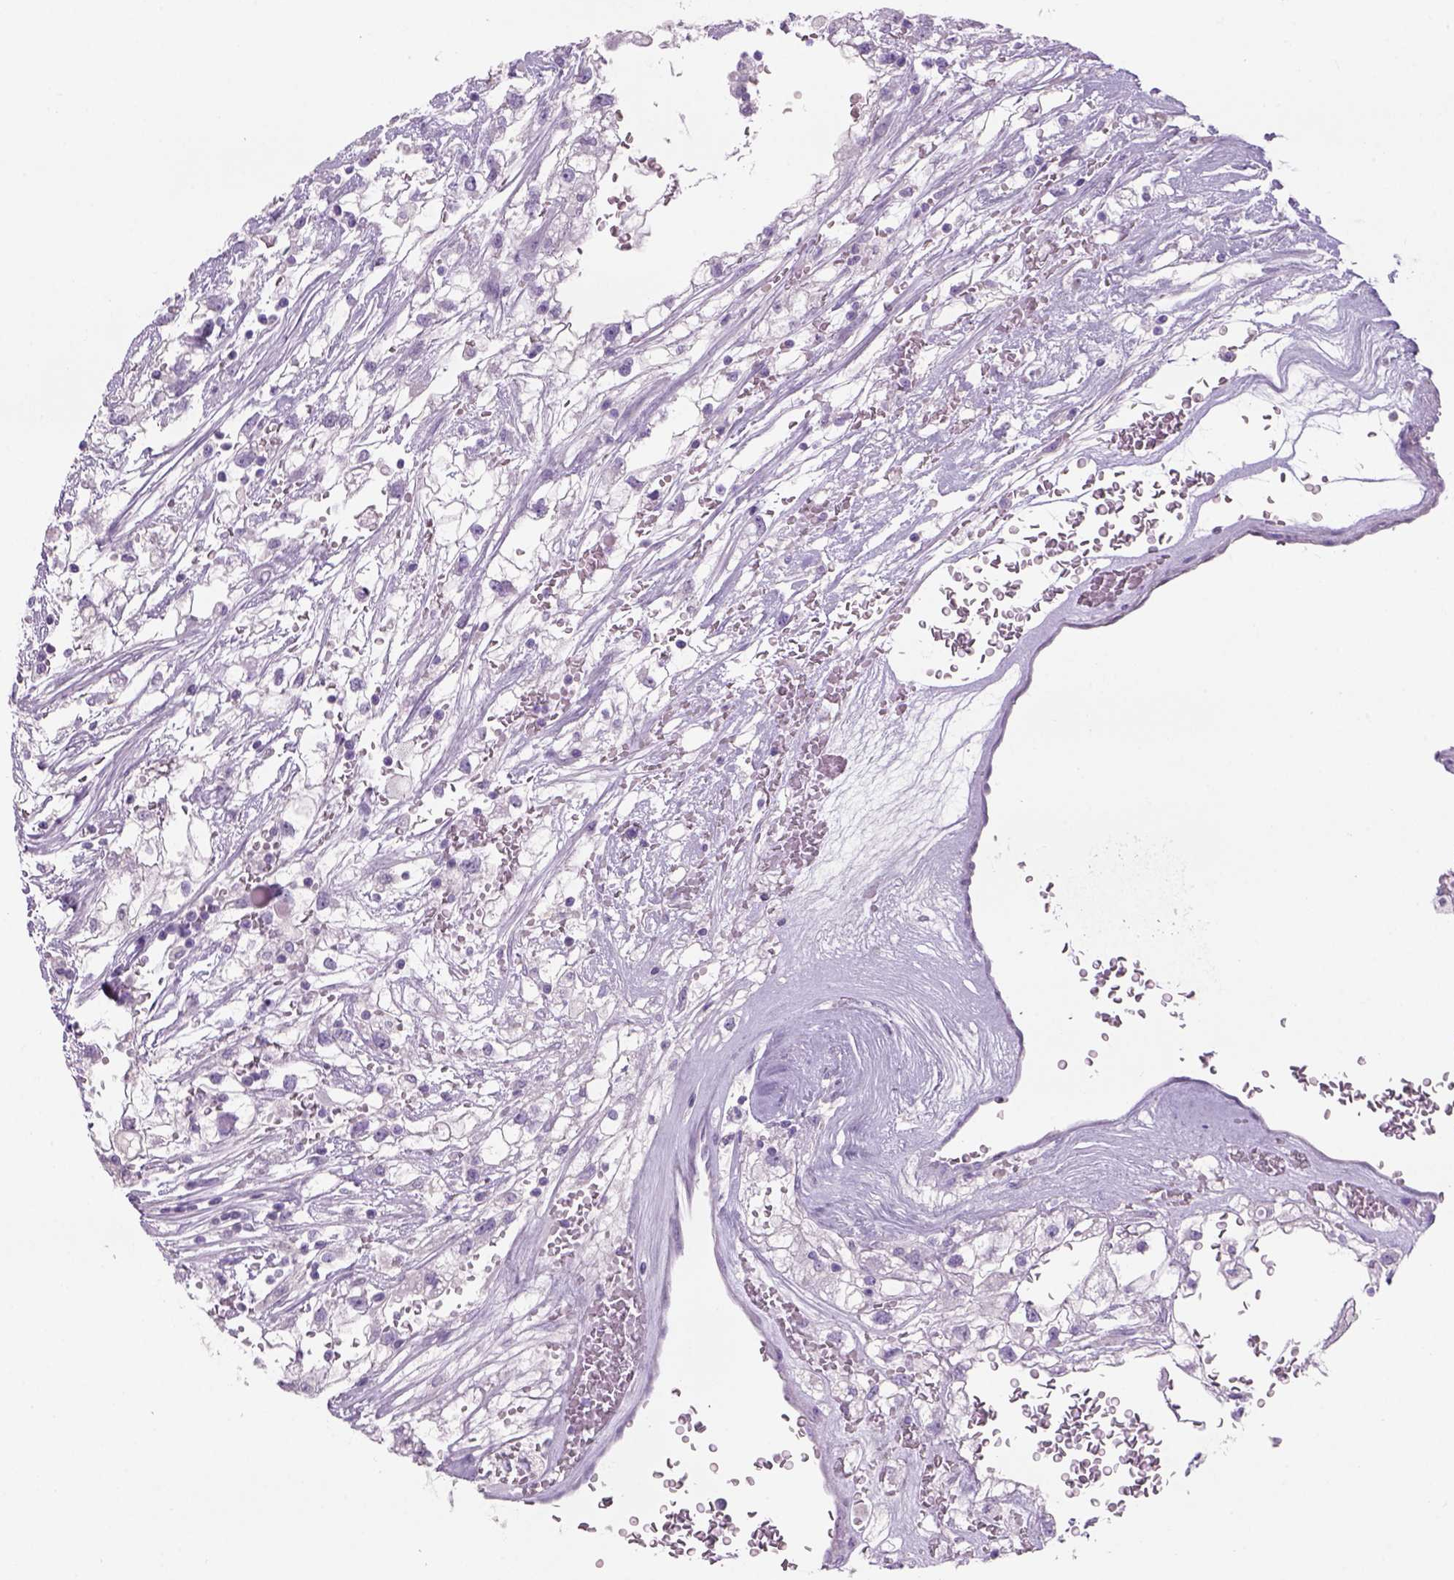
{"staining": {"intensity": "negative", "quantity": "none", "location": "none"}, "tissue": "renal cancer", "cell_type": "Tumor cells", "image_type": "cancer", "snomed": [{"axis": "morphology", "description": "Adenocarcinoma, NOS"}, {"axis": "topography", "description": "Kidney"}], "caption": "This image is of adenocarcinoma (renal) stained with immunohistochemistry to label a protein in brown with the nuclei are counter-stained blue. There is no expression in tumor cells.", "gene": "TENM4", "patient": {"sex": "male", "age": 59}}